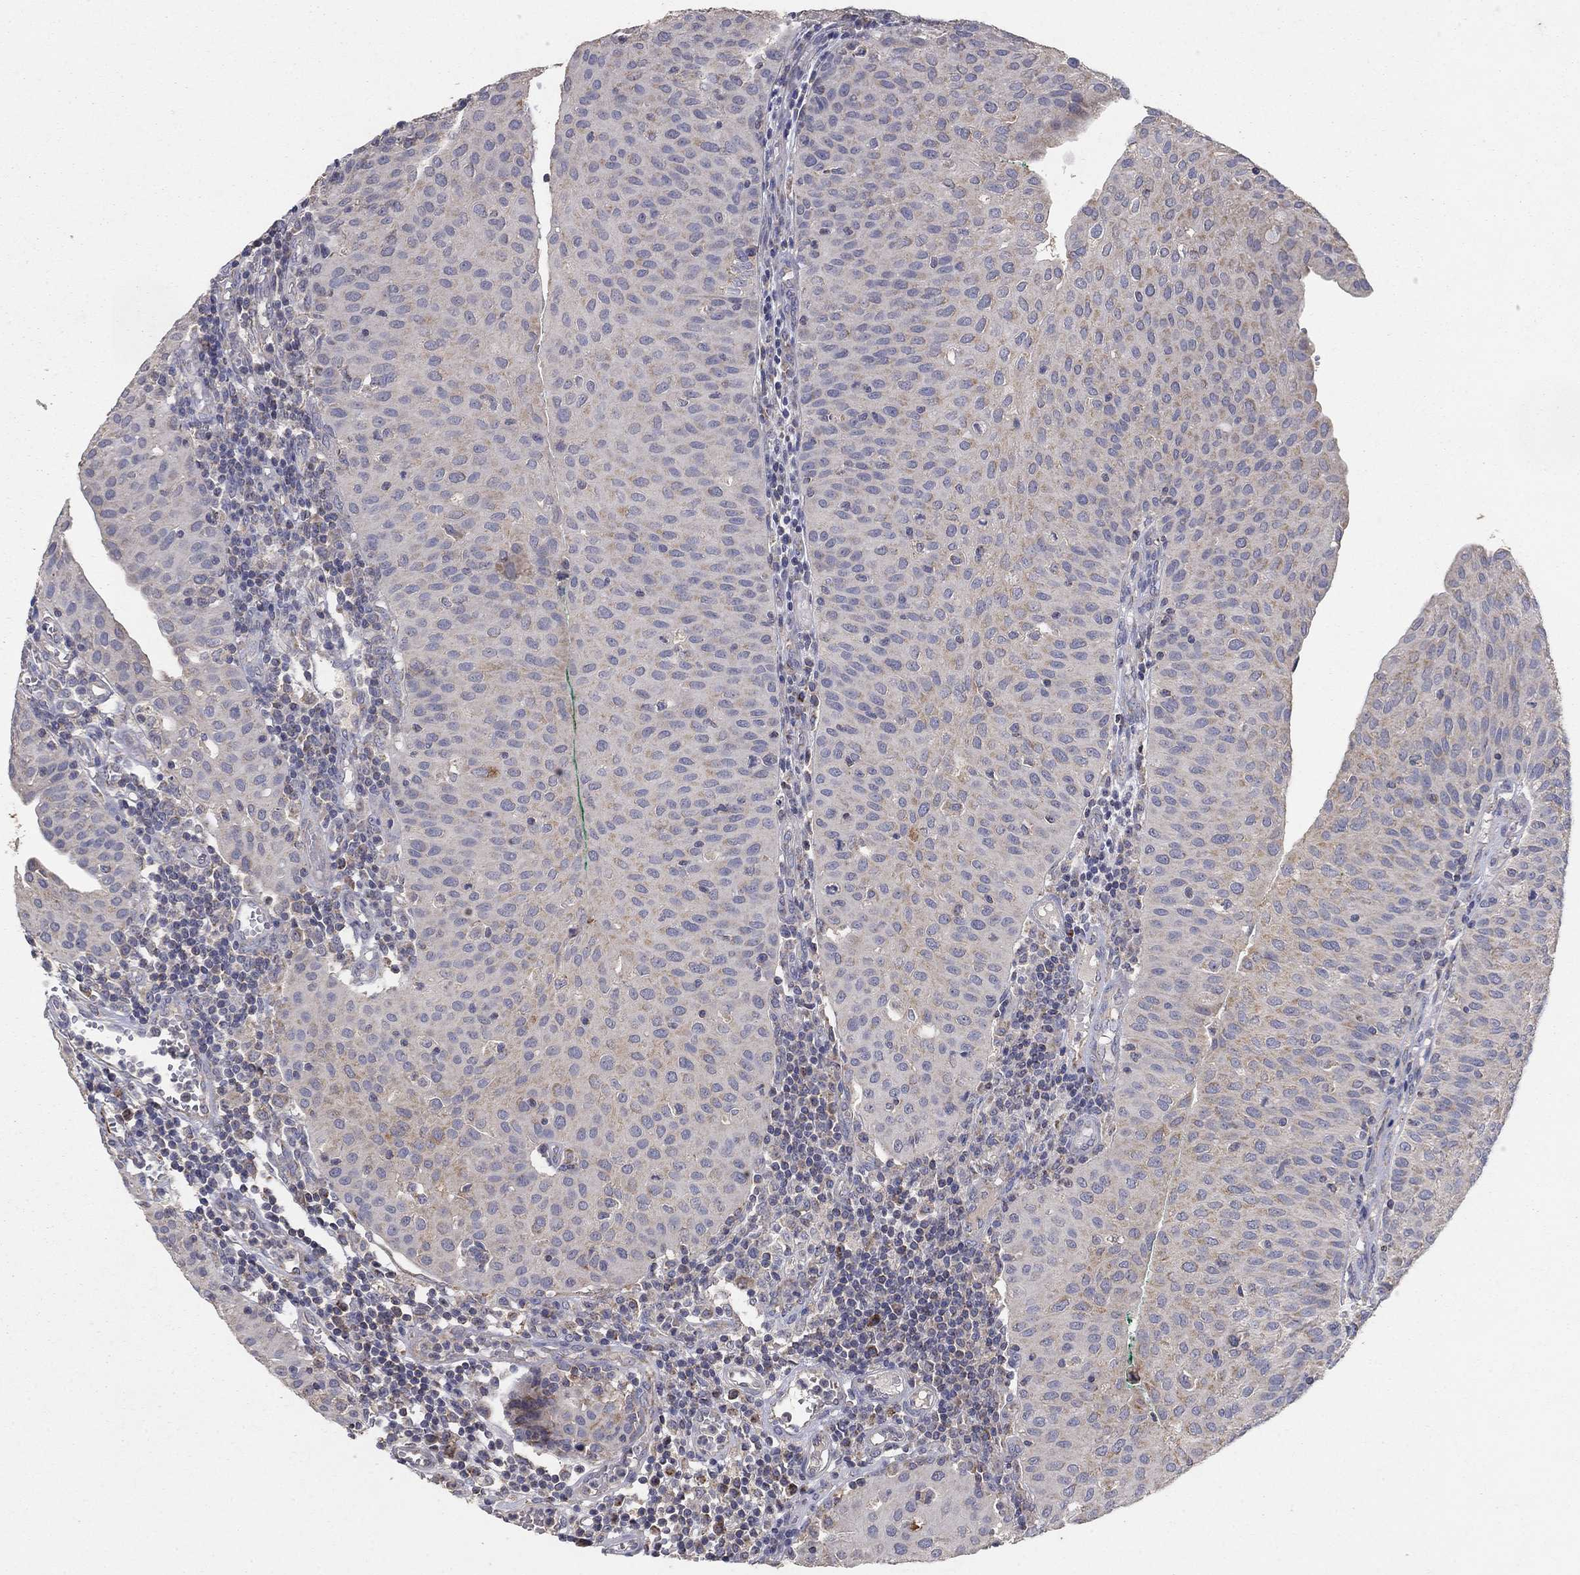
{"staining": {"intensity": "weak", "quantity": ">75%", "location": "cytoplasmic/membranous"}, "tissue": "urothelial cancer", "cell_type": "Tumor cells", "image_type": "cancer", "snomed": [{"axis": "morphology", "description": "Urothelial carcinoma, Low grade"}, {"axis": "topography", "description": "Urinary bladder"}], "caption": "Immunohistochemical staining of human urothelial carcinoma (low-grade) exhibits weak cytoplasmic/membranous protein staining in about >75% of tumor cells.", "gene": "GPSM1", "patient": {"sex": "male", "age": 54}}